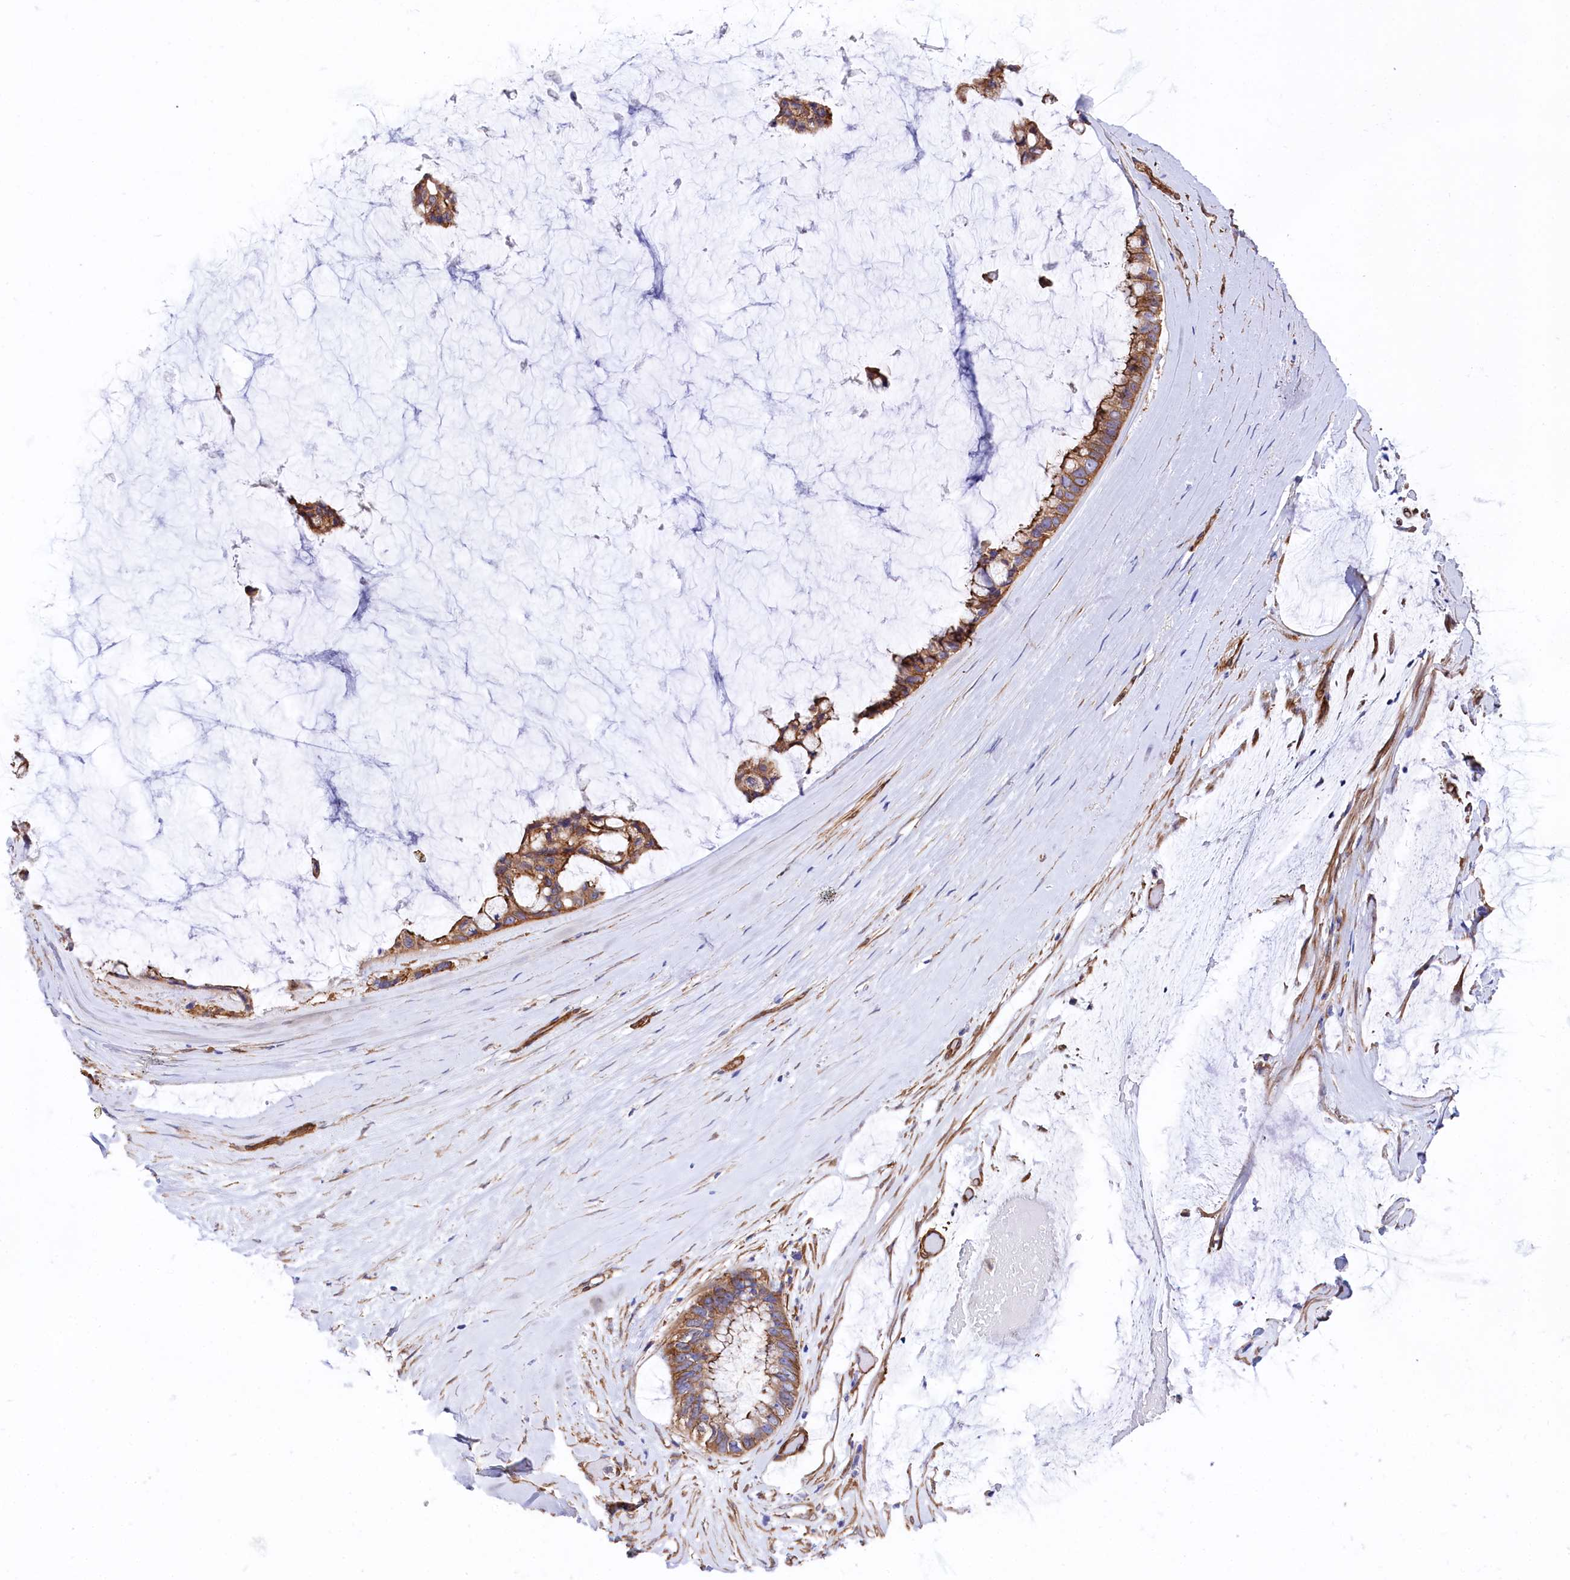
{"staining": {"intensity": "moderate", "quantity": ">75%", "location": "cytoplasmic/membranous"}, "tissue": "ovarian cancer", "cell_type": "Tumor cells", "image_type": "cancer", "snomed": [{"axis": "morphology", "description": "Cystadenocarcinoma, mucinous, NOS"}, {"axis": "topography", "description": "Ovary"}], "caption": "Immunohistochemistry photomicrograph of ovarian mucinous cystadenocarcinoma stained for a protein (brown), which exhibits medium levels of moderate cytoplasmic/membranous expression in about >75% of tumor cells.", "gene": "TNKS1BP1", "patient": {"sex": "female", "age": 39}}